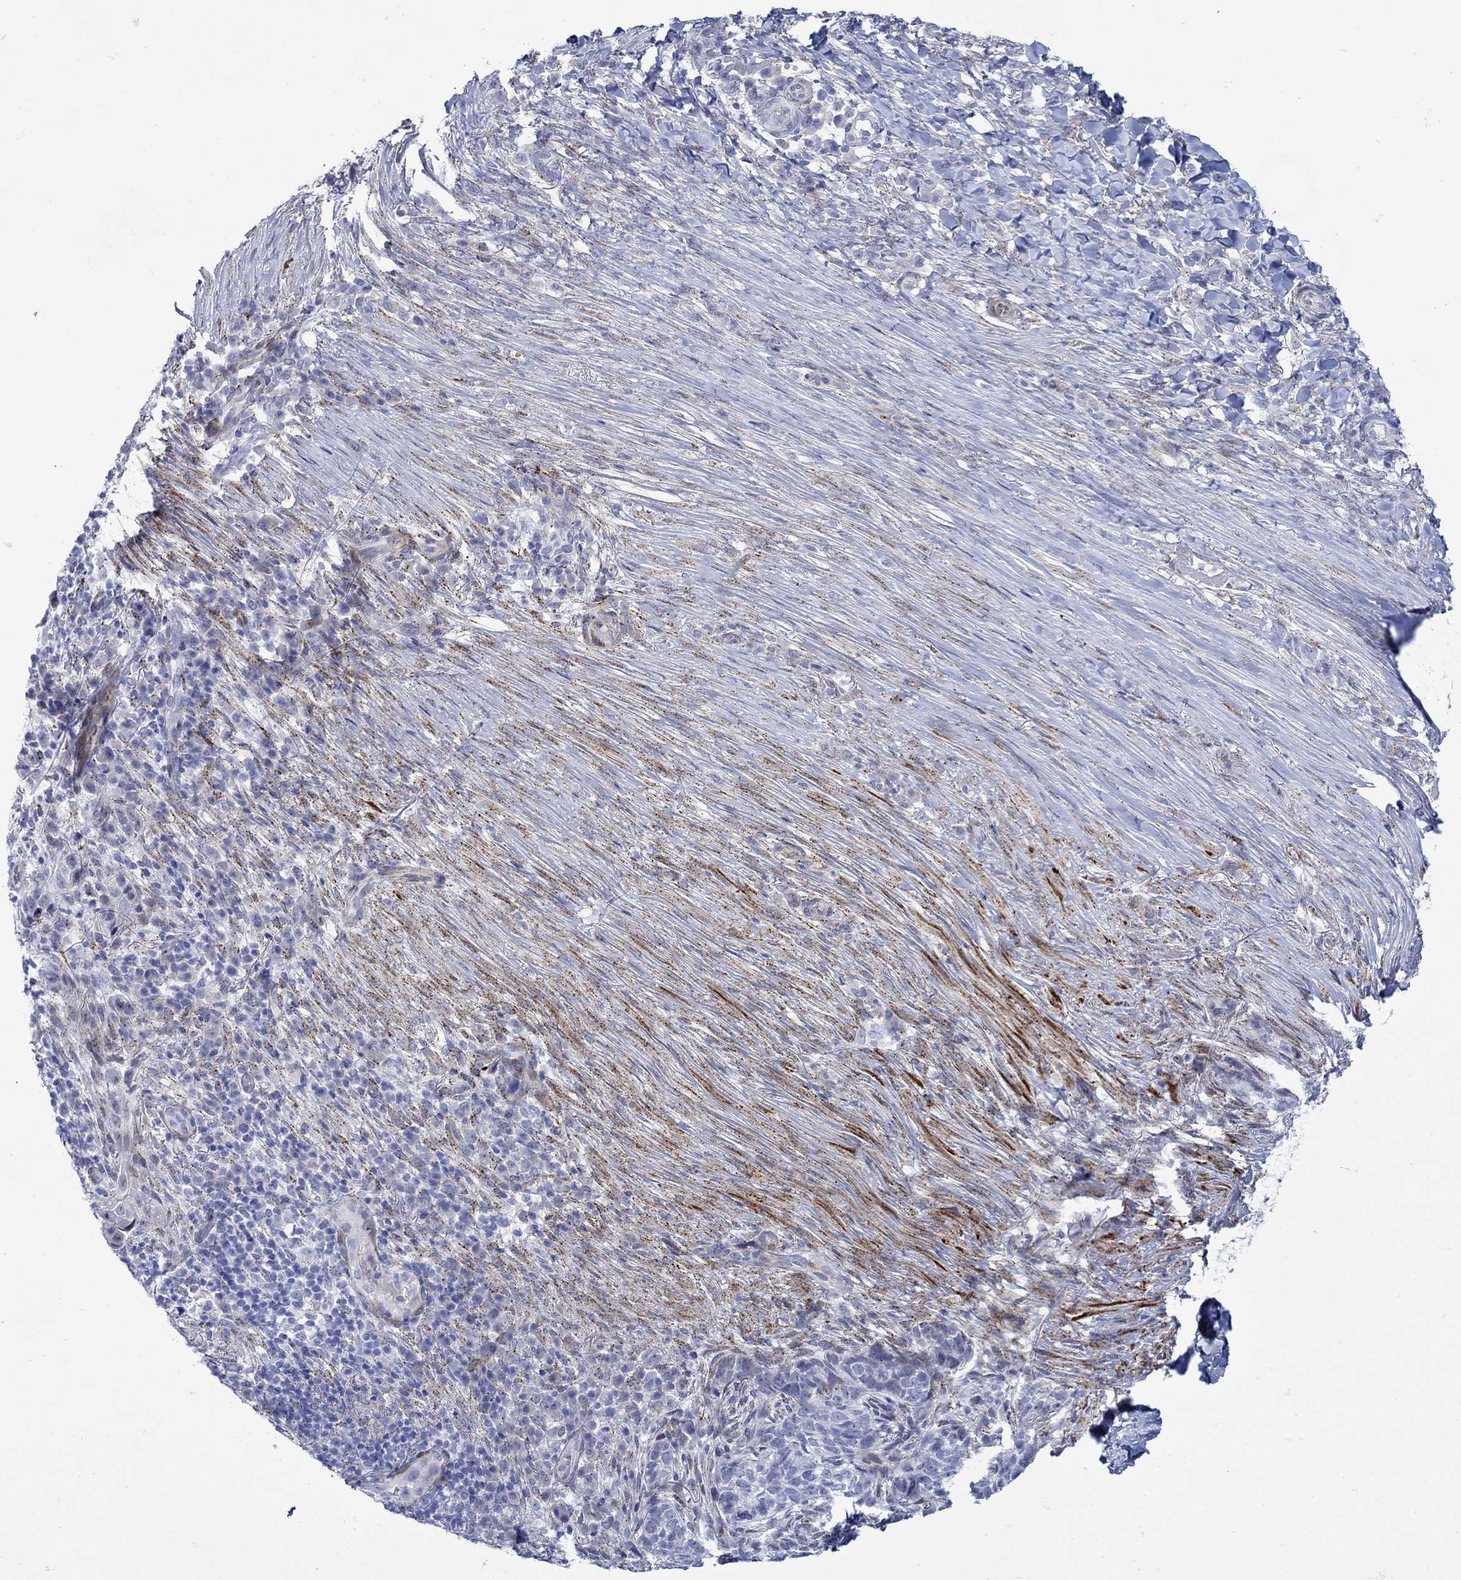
{"staining": {"intensity": "negative", "quantity": "none", "location": "none"}, "tissue": "skin cancer", "cell_type": "Tumor cells", "image_type": "cancer", "snomed": [{"axis": "morphology", "description": "Basal cell carcinoma"}, {"axis": "topography", "description": "Skin"}], "caption": "A high-resolution histopathology image shows immunohistochemistry (IHC) staining of skin cancer (basal cell carcinoma), which reveals no significant positivity in tumor cells.", "gene": "KSR2", "patient": {"sex": "female", "age": 69}}